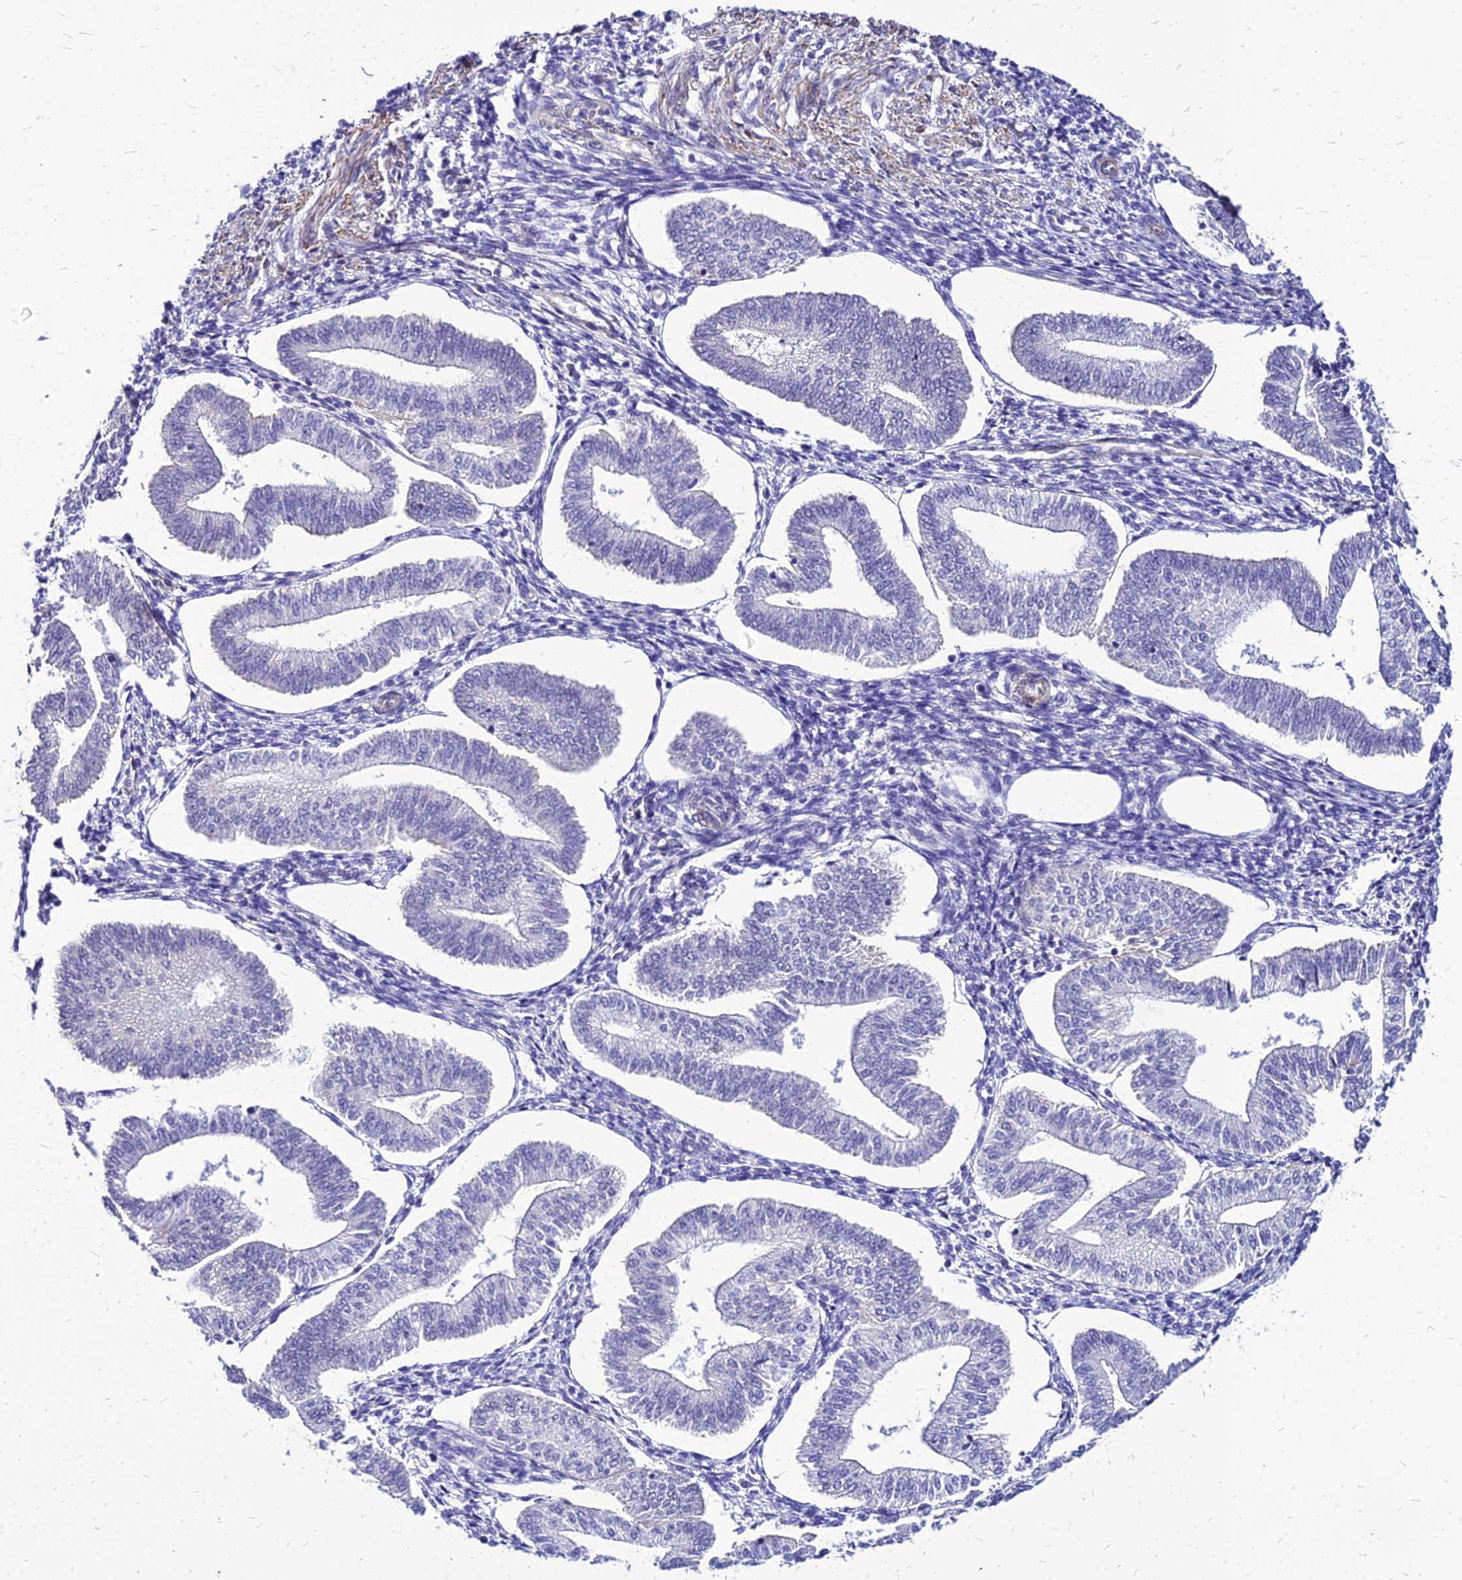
{"staining": {"intensity": "negative", "quantity": "none", "location": "none"}, "tissue": "endometrium", "cell_type": "Cells in endometrial stroma", "image_type": "normal", "snomed": [{"axis": "morphology", "description": "Normal tissue, NOS"}, {"axis": "topography", "description": "Endometrium"}], "caption": "Photomicrograph shows no significant protein positivity in cells in endometrial stroma of benign endometrium.", "gene": "YEATS2", "patient": {"sex": "female", "age": 34}}